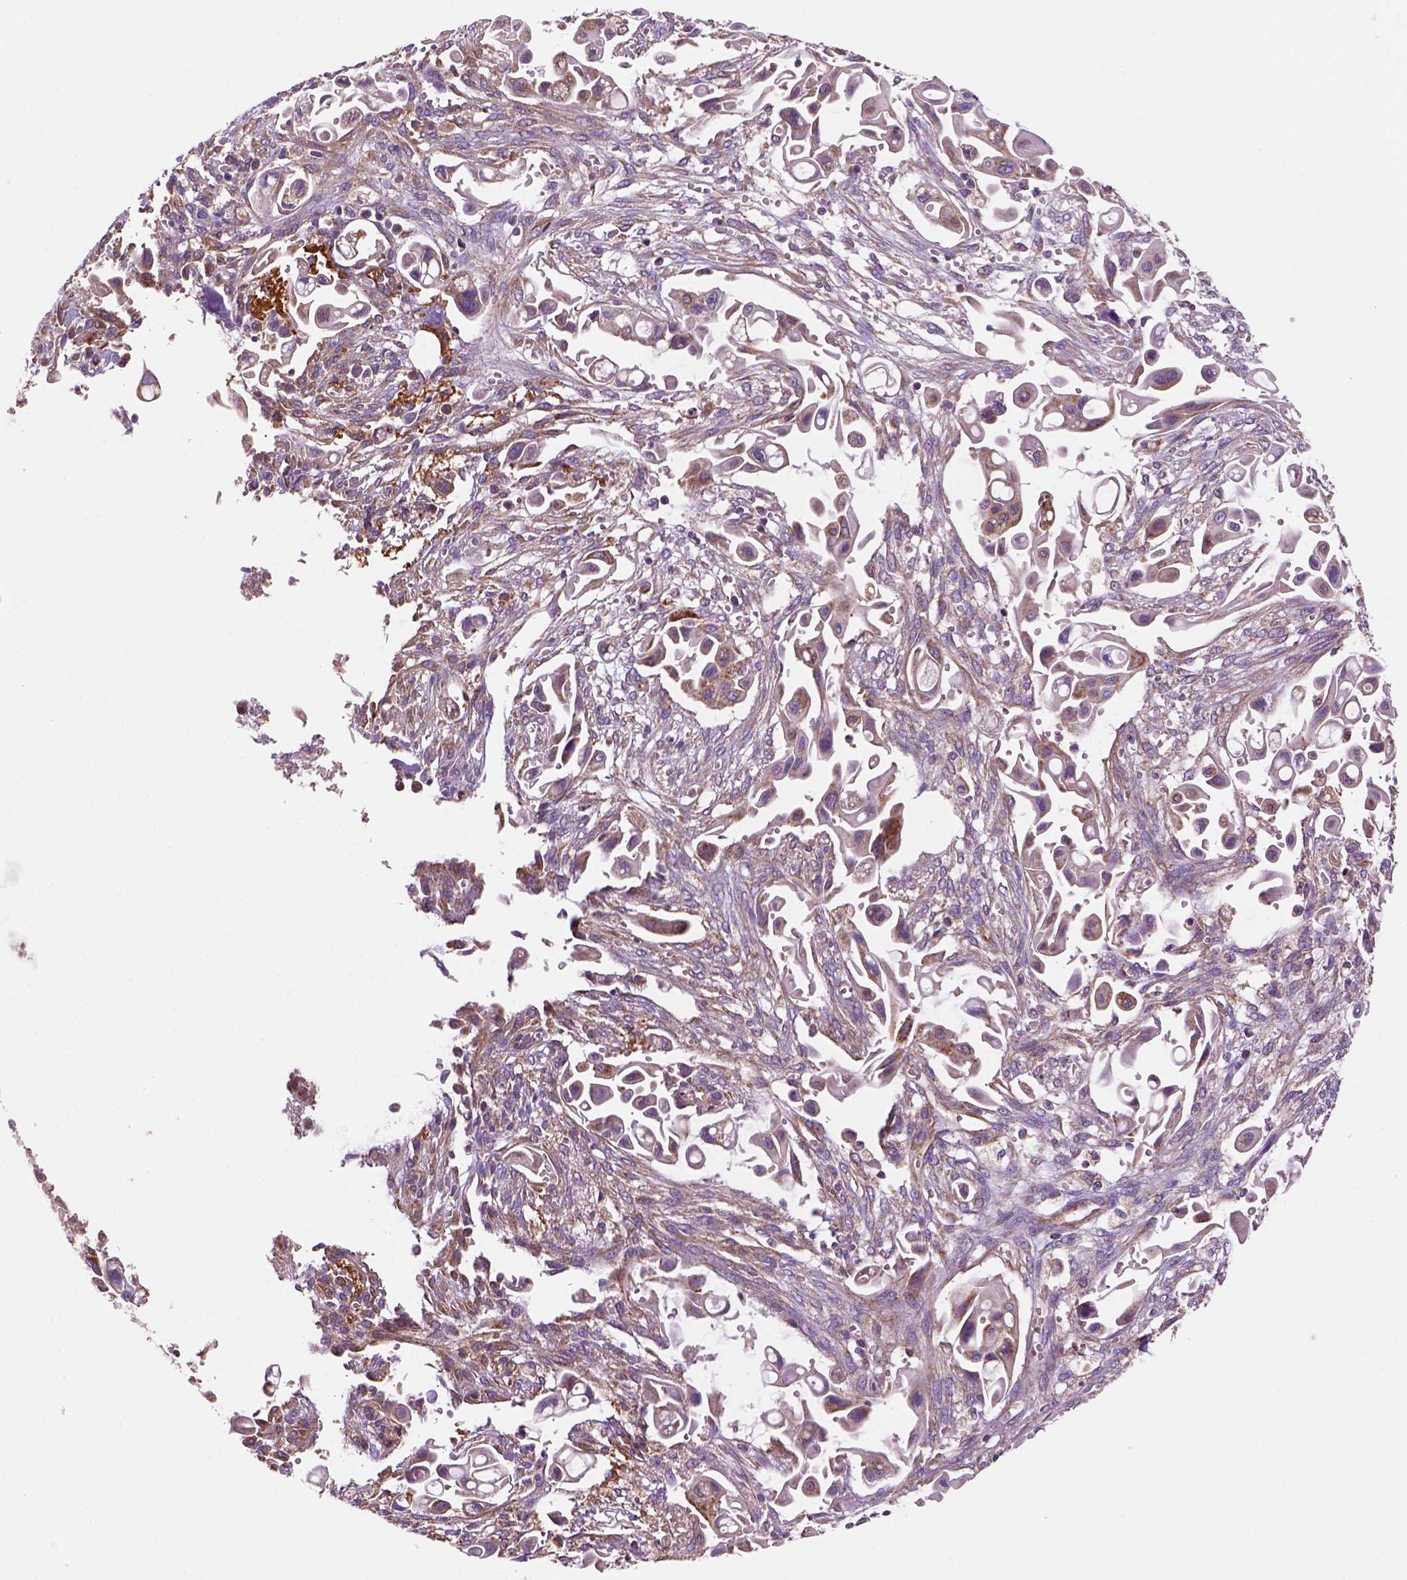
{"staining": {"intensity": "weak", "quantity": "25%-75%", "location": "cytoplasmic/membranous"}, "tissue": "pancreatic cancer", "cell_type": "Tumor cells", "image_type": "cancer", "snomed": [{"axis": "morphology", "description": "Adenocarcinoma, NOS"}, {"axis": "topography", "description": "Pancreas"}], "caption": "Weak cytoplasmic/membranous staining is appreciated in about 25%-75% of tumor cells in pancreatic cancer.", "gene": "WARS2", "patient": {"sex": "male", "age": 50}}